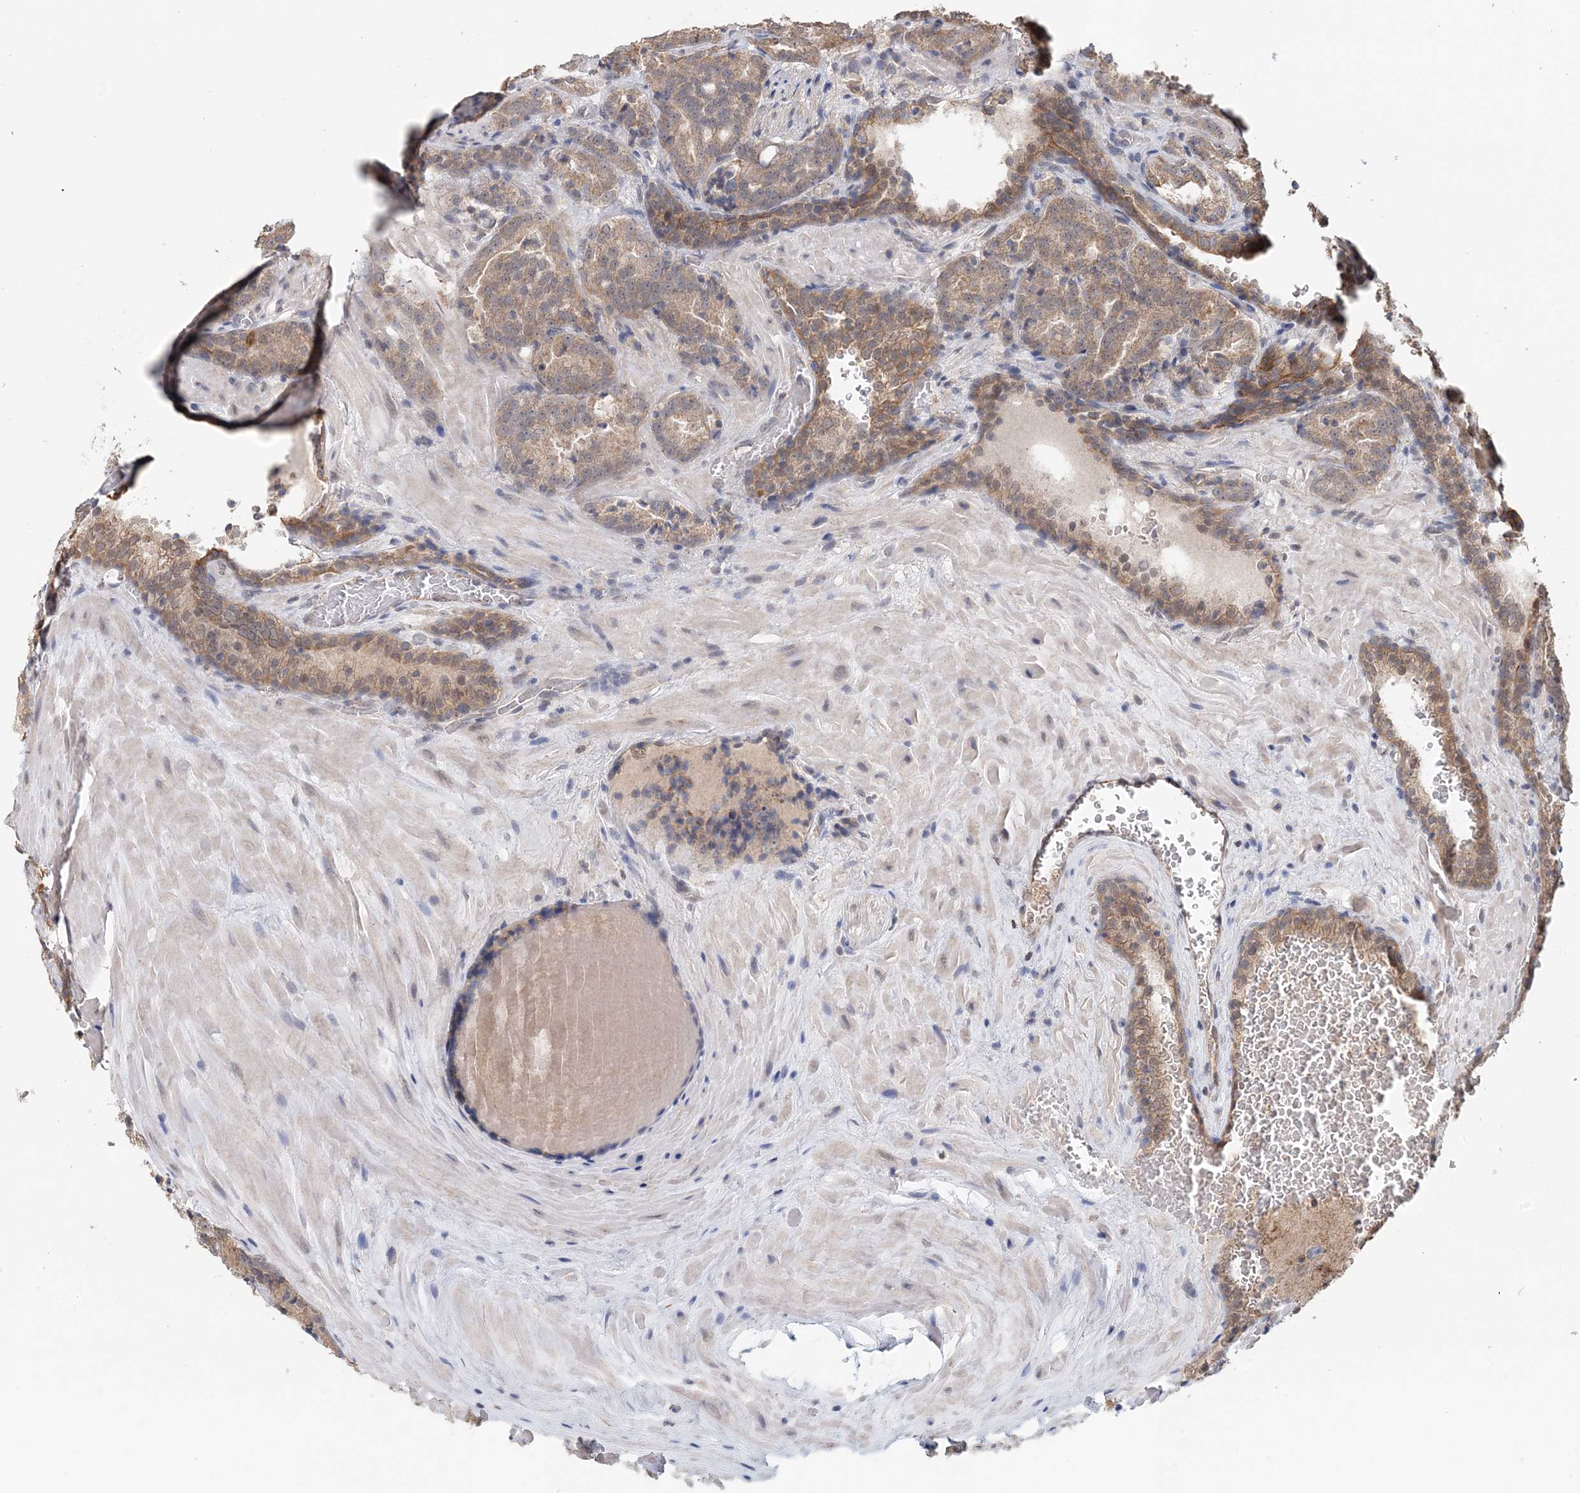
{"staining": {"intensity": "moderate", "quantity": ">75%", "location": "cytoplasmic/membranous"}, "tissue": "prostate cancer", "cell_type": "Tumor cells", "image_type": "cancer", "snomed": [{"axis": "morphology", "description": "Adenocarcinoma, Low grade"}, {"axis": "topography", "description": "Prostate"}], "caption": "Prostate low-grade adenocarcinoma stained with a brown dye demonstrates moderate cytoplasmic/membranous positive positivity in approximately >75% of tumor cells.", "gene": "FBXO38", "patient": {"sex": "male", "age": 69}}